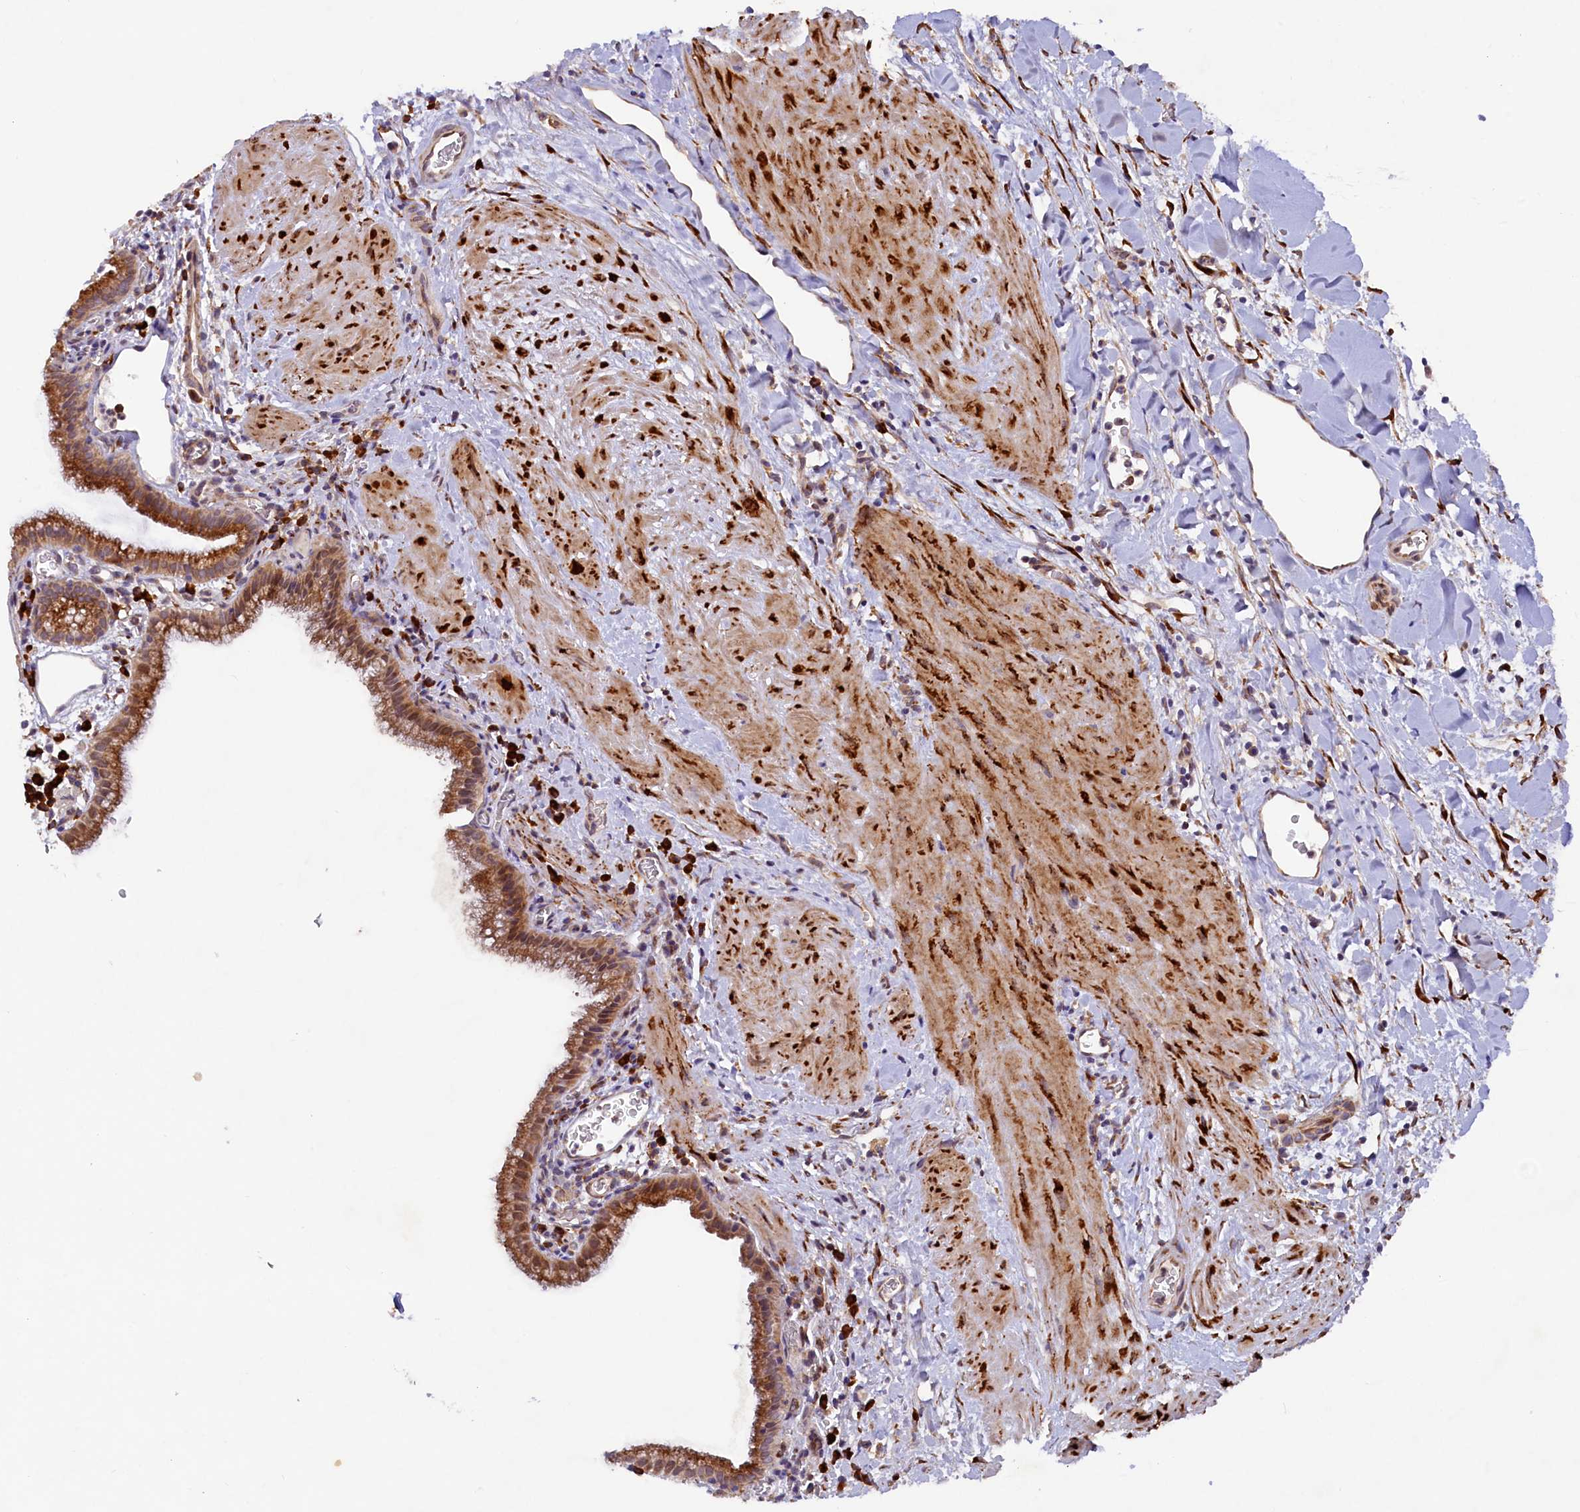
{"staining": {"intensity": "moderate", "quantity": ">75%", "location": "cytoplasmic/membranous"}, "tissue": "gallbladder", "cell_type": "Glandular cells", "image_type": "normal", "snomed": [{"axis": "morphology", "description": "Normal tissue, NOS"}, {"axis": "topography", "description": "Gallbladder"}], "caption": "An IHC micrograph of unremarkable tissue is shown. Protein staining in brown shows moderate cytoplasmic/membranous positivity in gallbladder within glandular cells.", "gene": "SSC5D", "patient": {"sex": "male", "age": 78}}